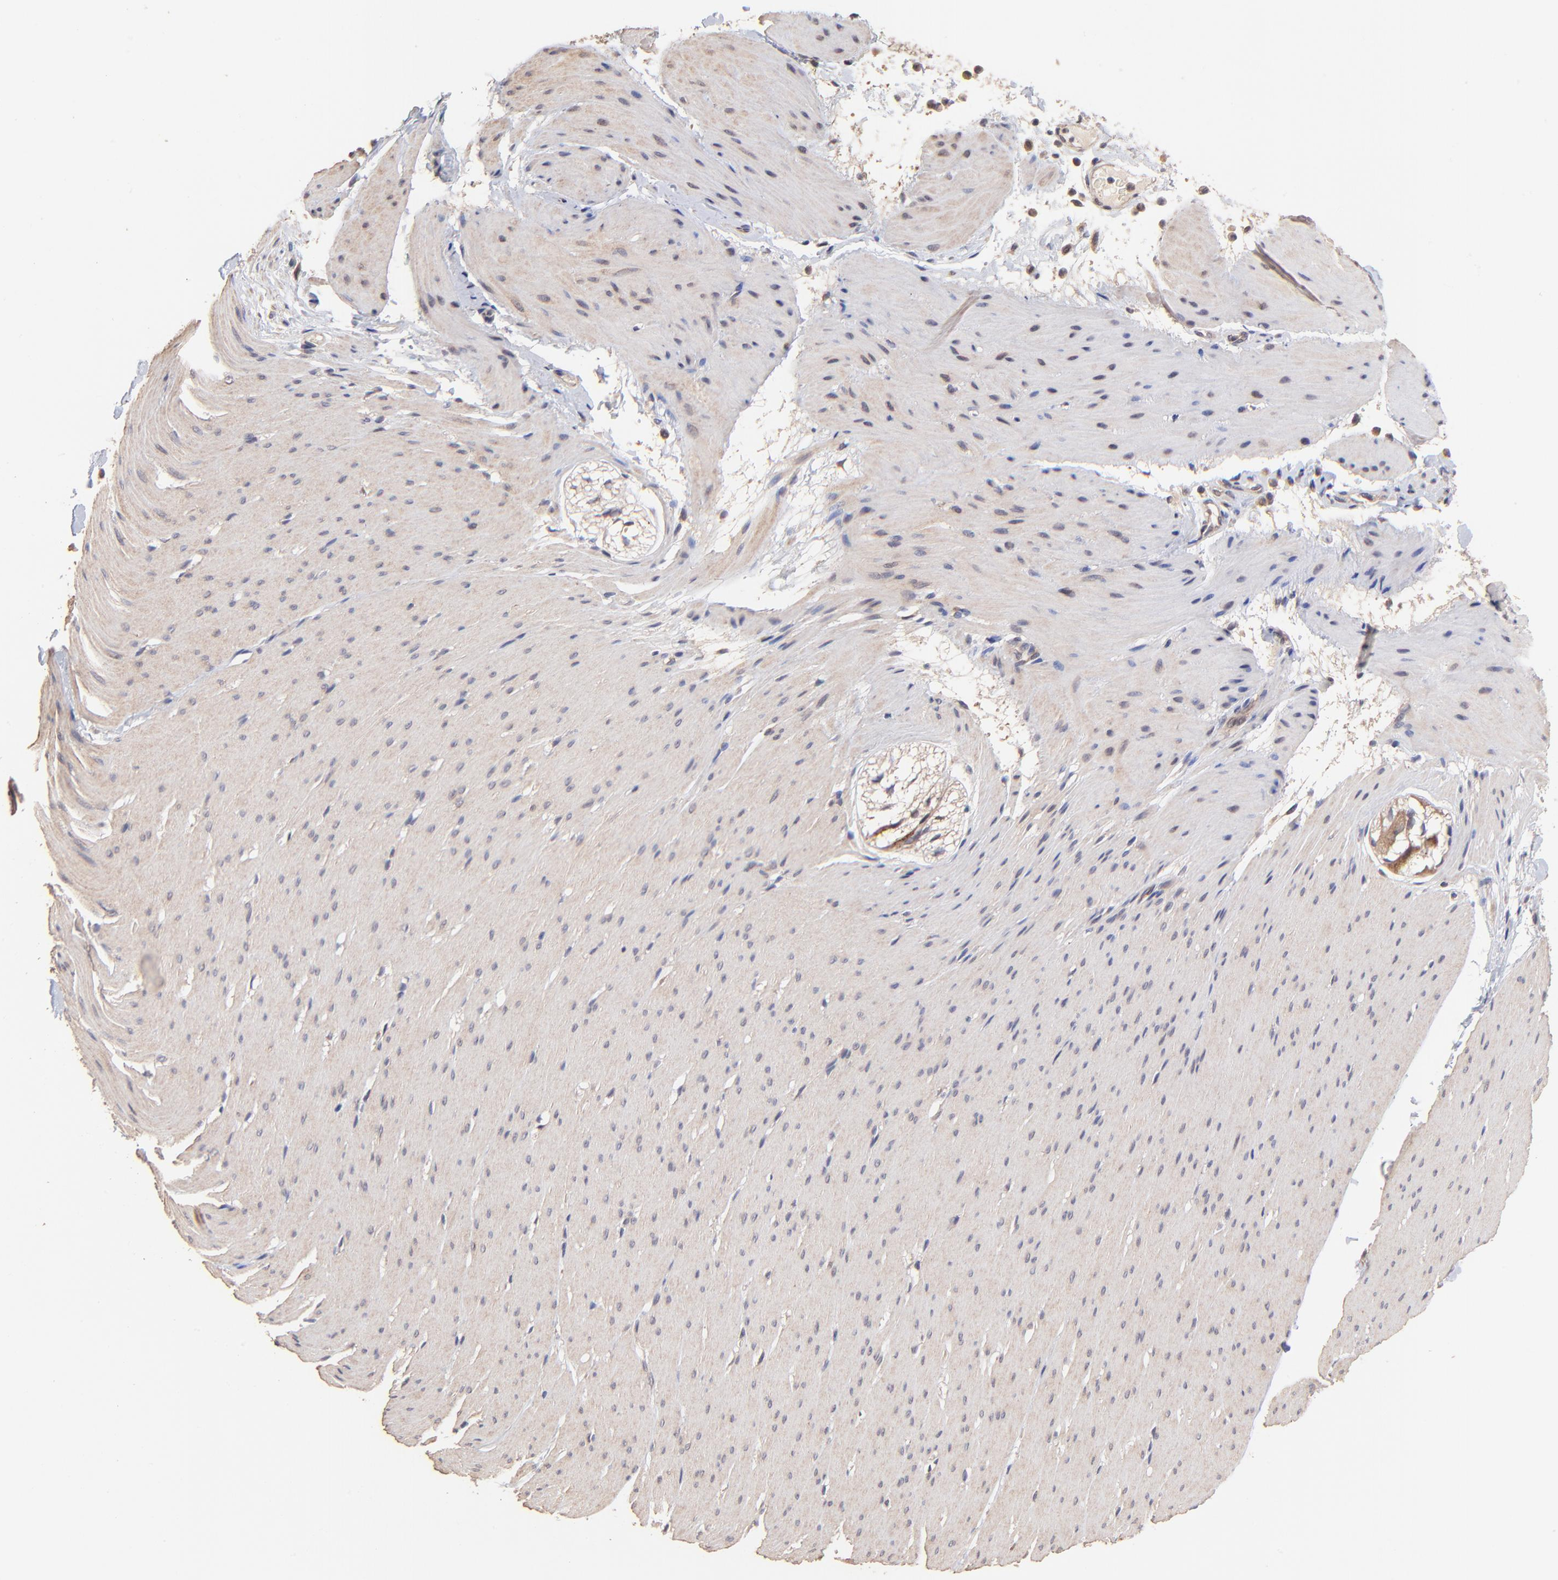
{"staining": {"intensity": "moderate", "quantity": ">75%", "location": "cytoplasmic/membranous"}, "tissue": "smooth muscle", "cell_type": "Smooth muscle cells", "image_type": "normal", "snomed": [{"axis": "morphology", "description": "Normal tissue, NOS"}, {"axis": "topography", "description": "Smooth muscle"}, {"axis": "topography", "description": "Colon"}], "caption": "DAB (3,3'-diaminobenzidine) immunohistochemical staining of normal smooth muscle displays moderate cytoplasmic/membranous protein staining in approximately >75% of smooth muscle cells. Immunohistochemistry stains the protein in brown and the nuclei are stained blue.", "gene": "BAIAP2L2", "patient": {"sex": "male", "age": 67}}